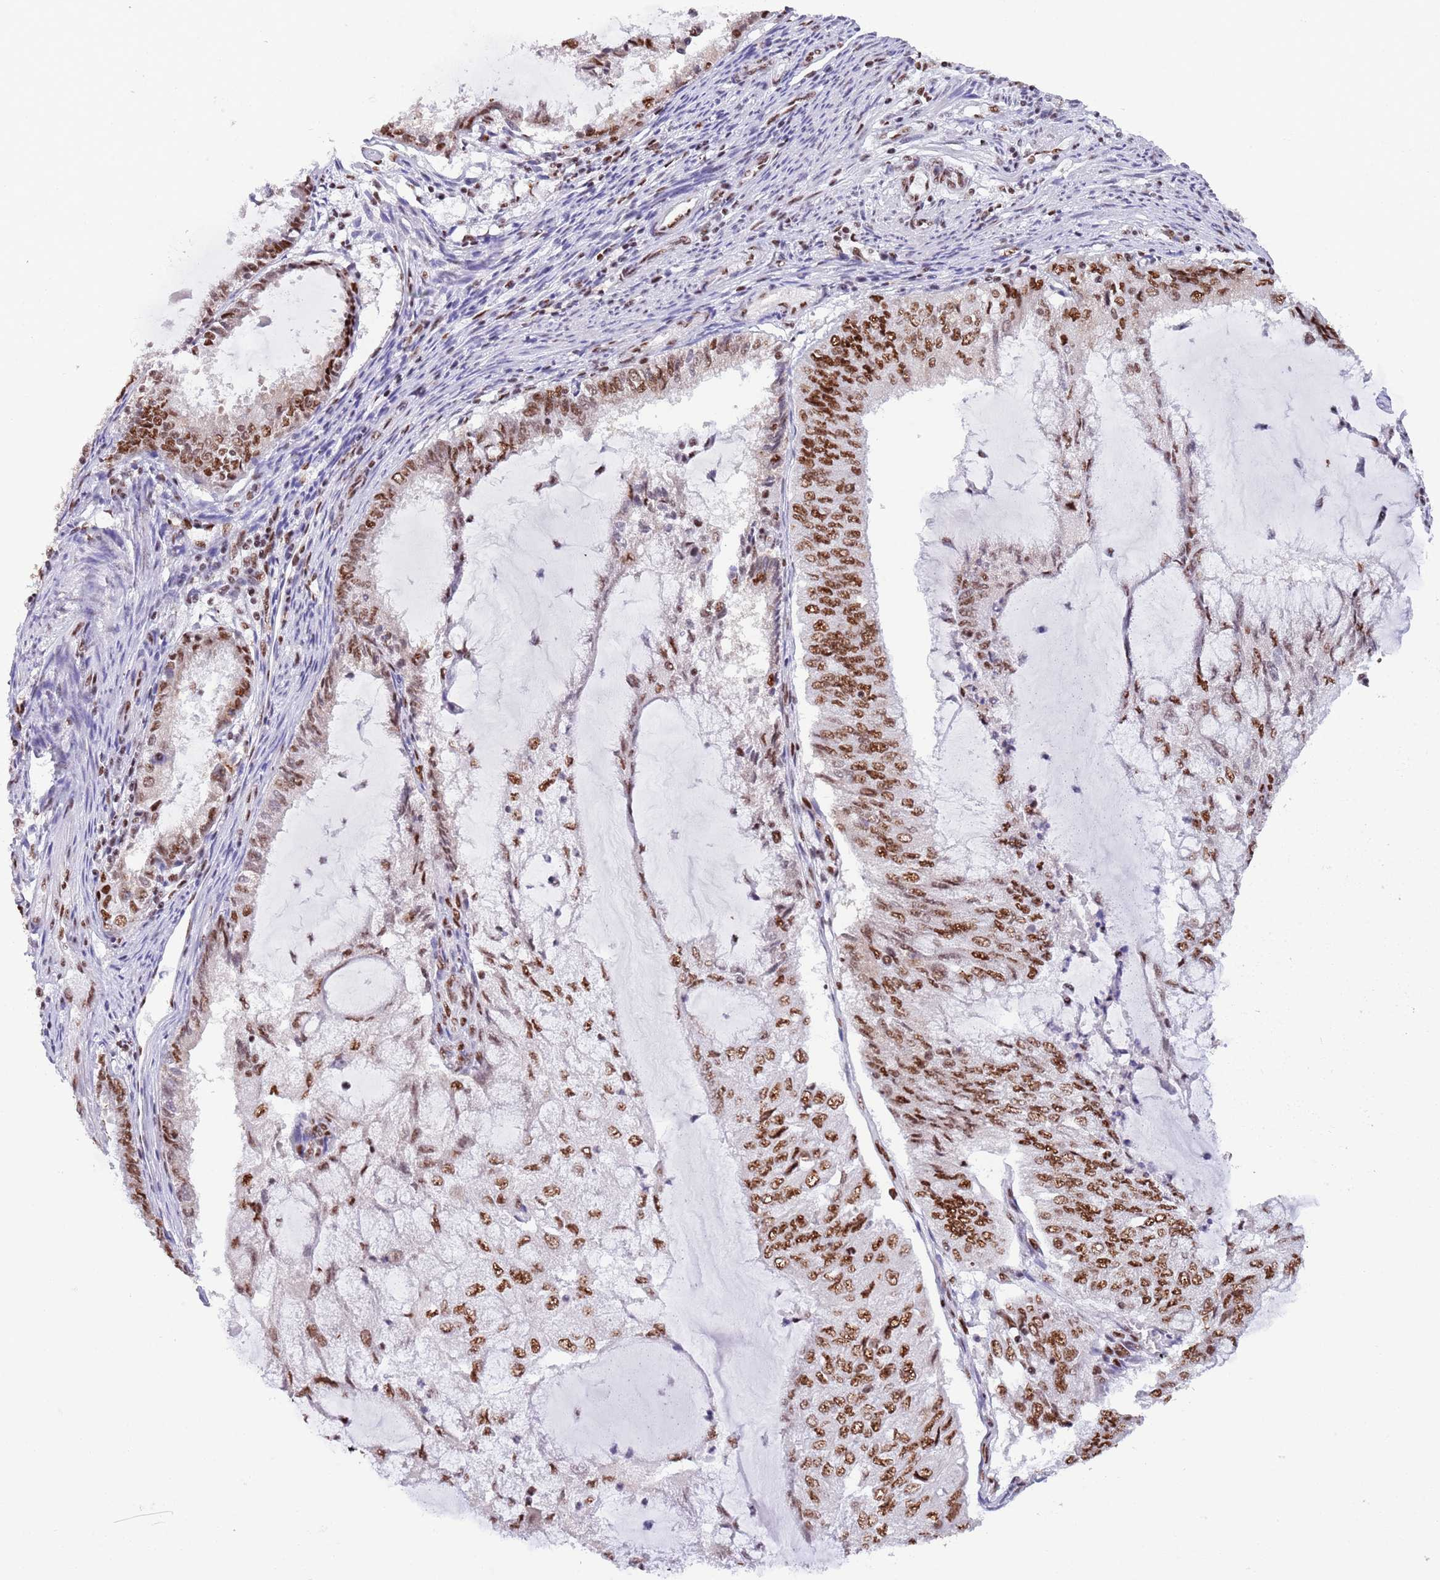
{"staining": {"intensity": "strong", "quantity": ">75%", "location": "nuclear"}, "tissue": "endometrial cancer", "cell_type": "Tumor cells", "image_type": "cancer", "snomed": [{"axis": "morphology", "description": "Adenocarcinoma, NOS"}, {"axis": "topography", "description": "Endometrium"}], "caption": "The photomicrograph reveals immunohistochemical staining of endometrial cancer (adenocarcinoma). There is strong nuclear expression is appreciated in approximately >75% of tumor cells.", "gene": "SF3A2", "patient": {"sex": "female", "age": 81}}